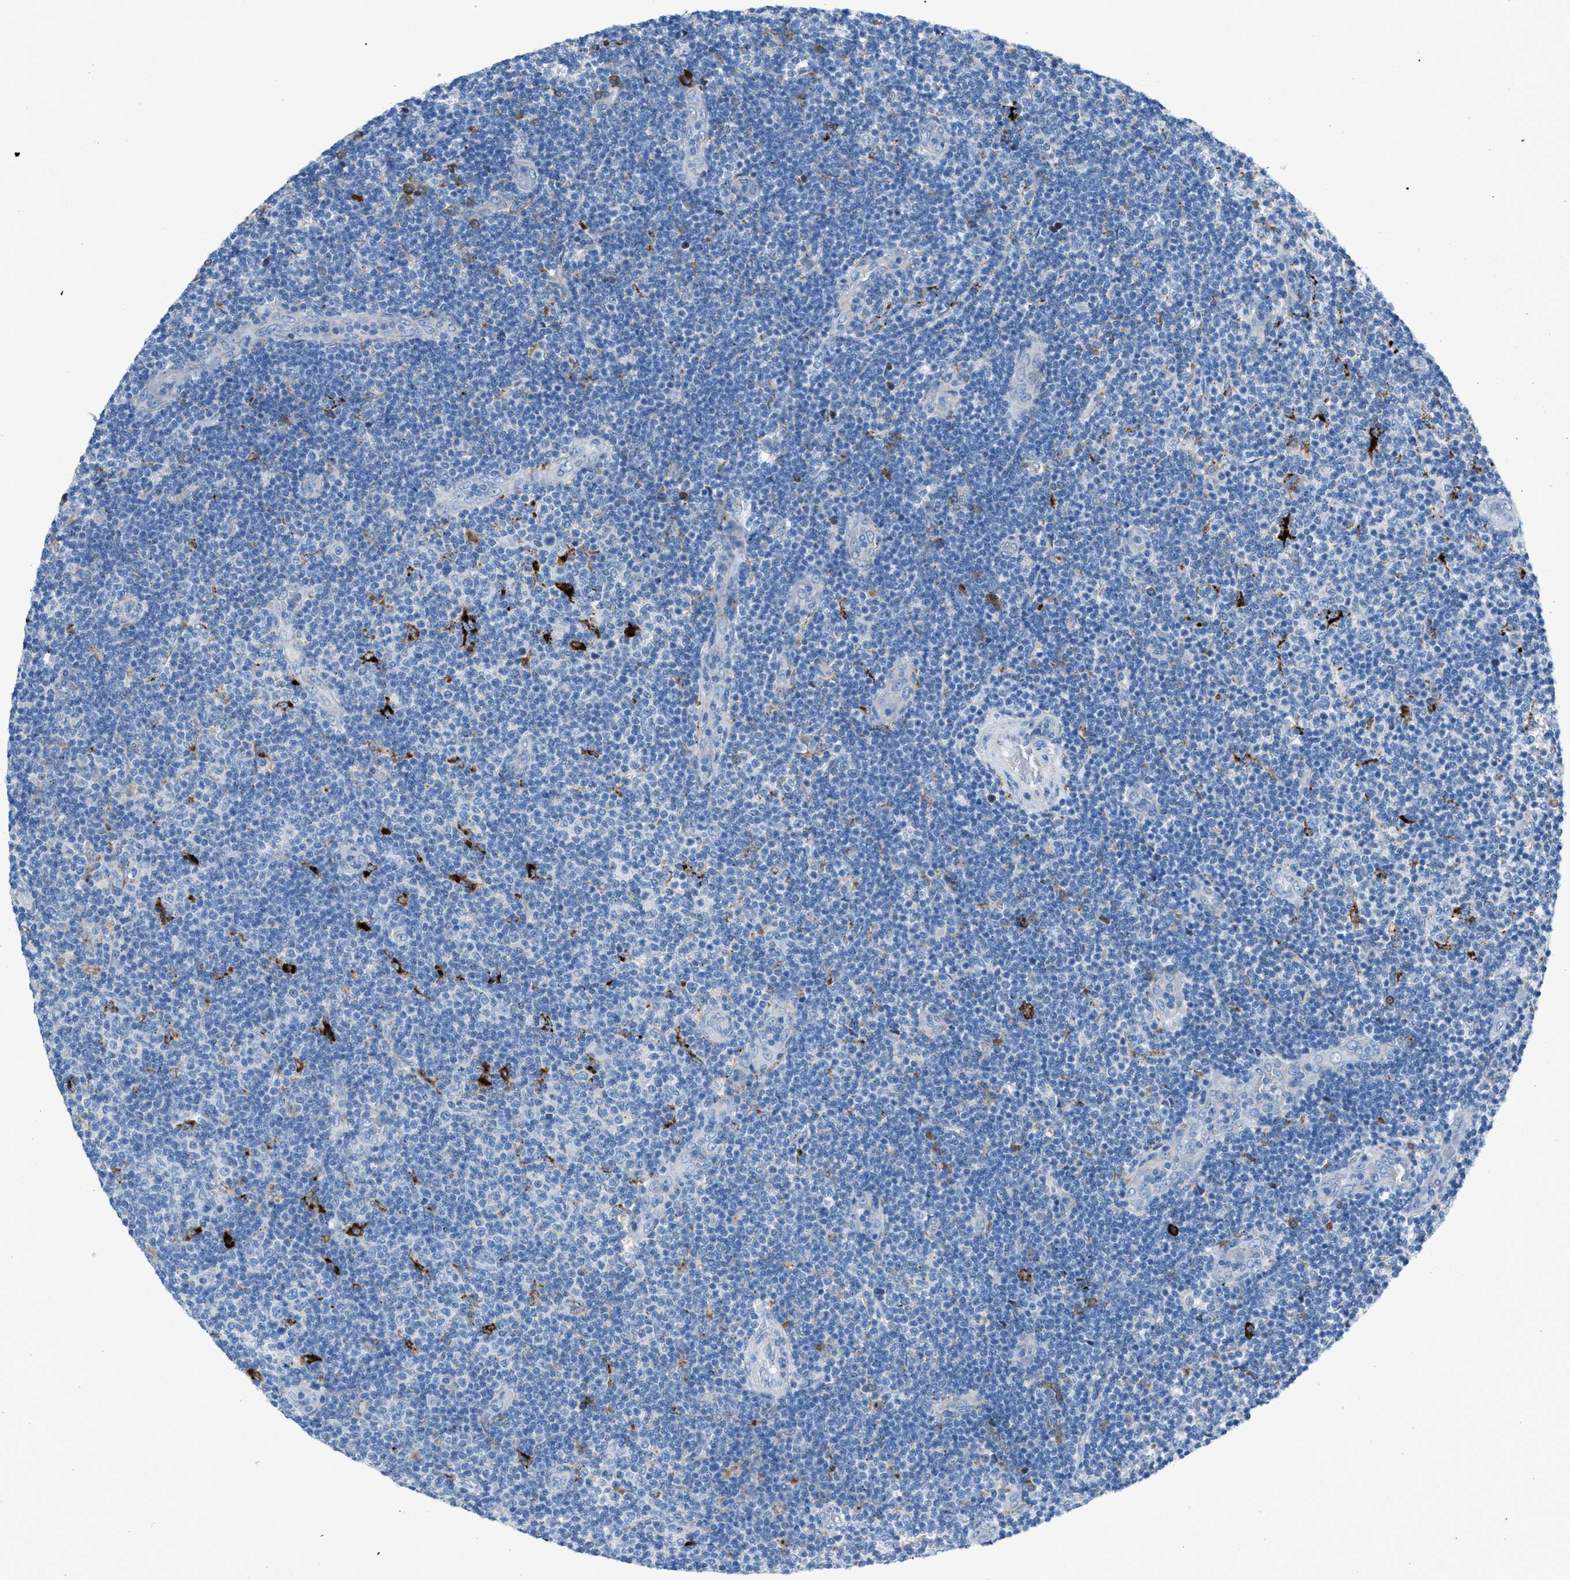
{"staining": {"intensity": "negative", "quantity": "none", "location": "none"}, "tissue": "lymphoma", "cell_type": "Tumor cells", "image_type": "cancer", "snomed": [{"axis": "morphology", "description": "Malignant lymphoma, non-Hodgkin's type, Low grade"}, {"axis": "topography", "description": "Lymph node"}], "caption": "Immunohistochemical staining of human low-grade malignant lymphoma, non-Hodgkin's type demonstrates no significant positivity in tumor cells.", "gene": "CD1B", "patient": {"sex": "male", "age": 83}}